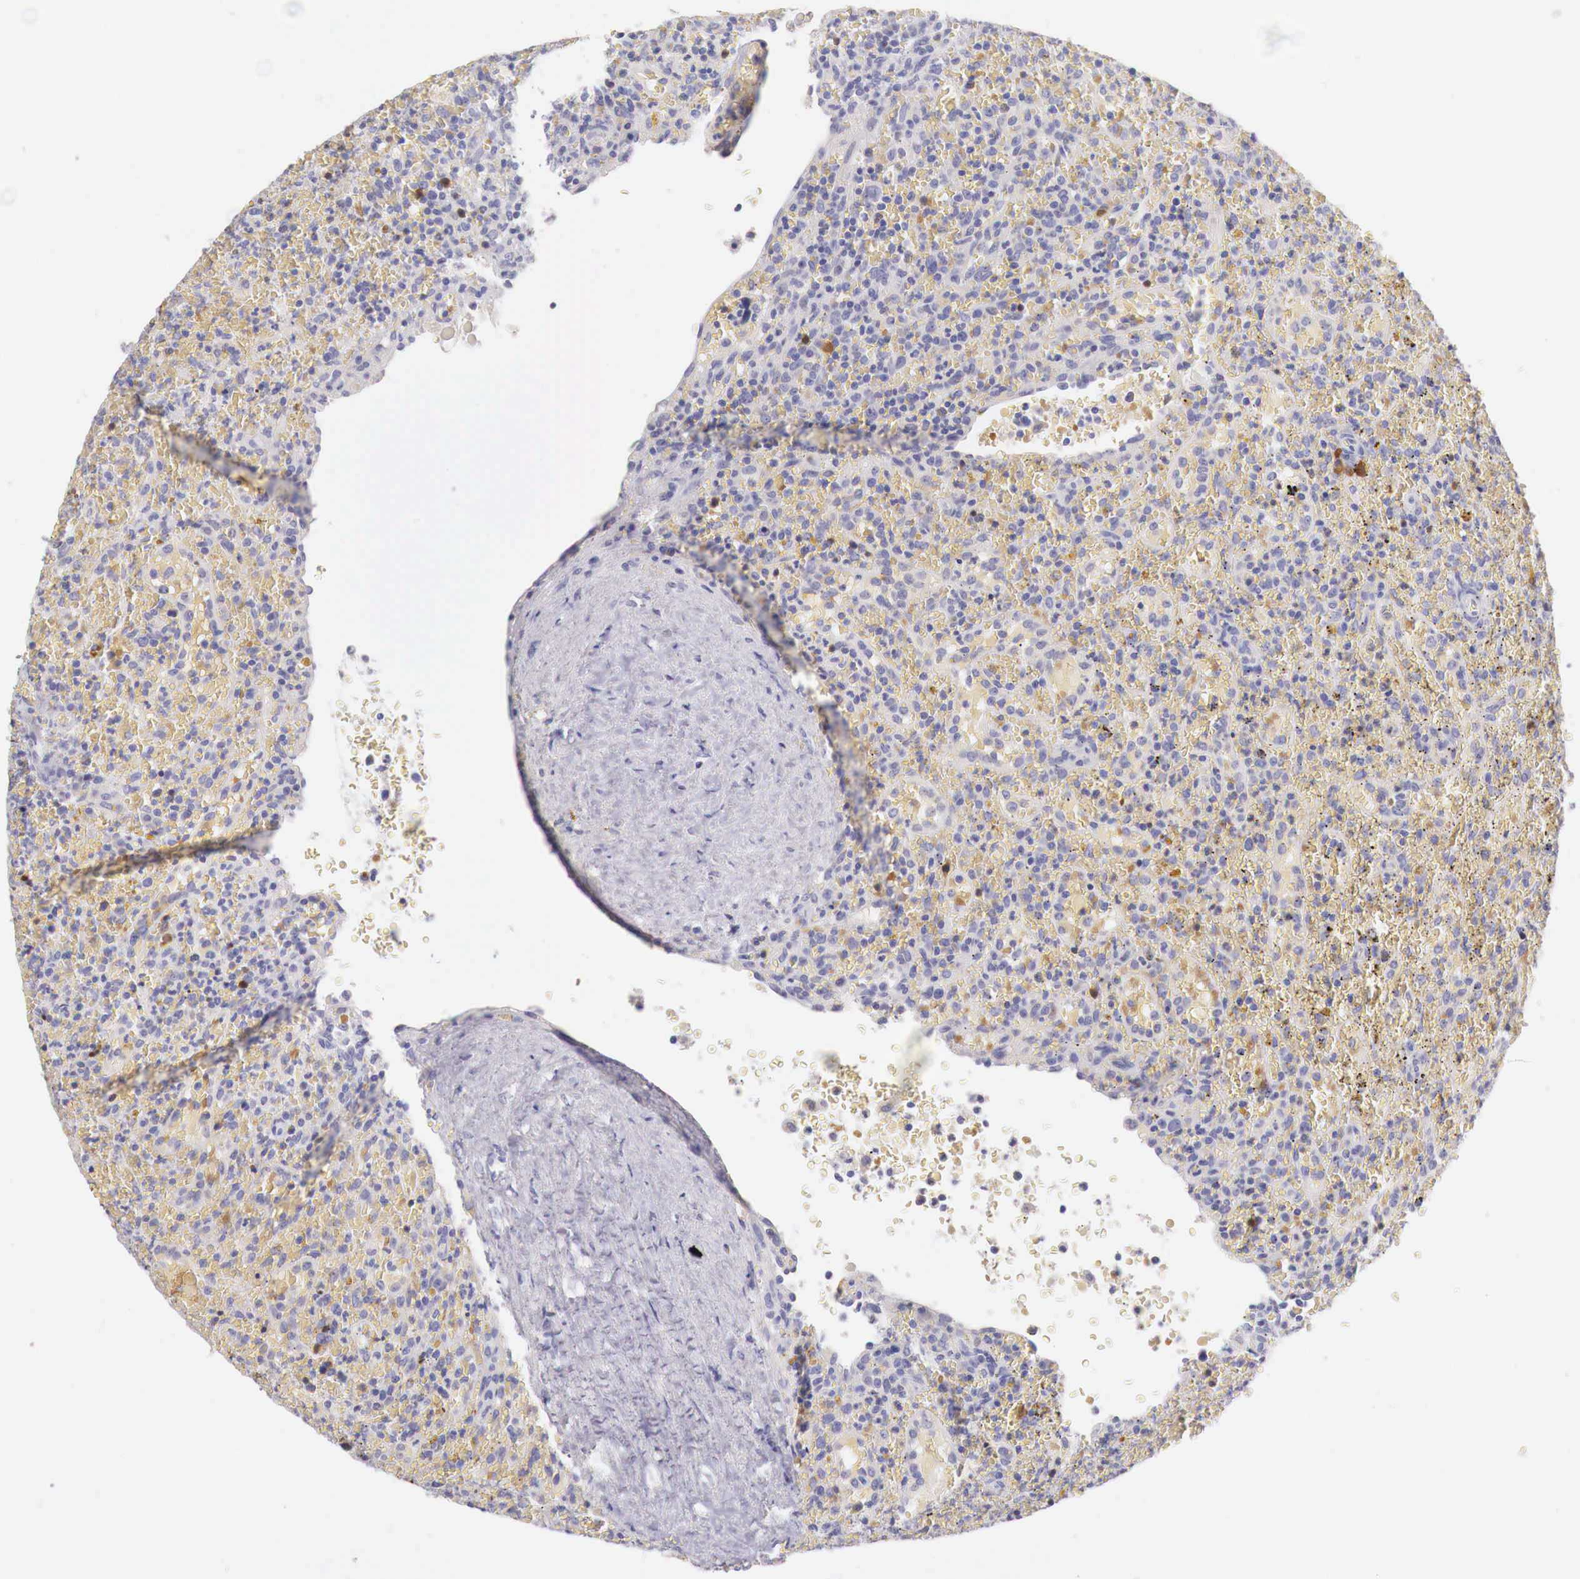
{"staining": {"intensity": "negative", "quantity": "none", "location": "none"}, "tissue": "lymphoma", "cell_type": "Tumor cells", "image_type": "cancer", "snomed": [{"axis": "morphology", "description": "Malignant lymphoma, non-Hodgkin's type, High grade"}, {"axis": "topography", "description": "Spleen"}, {"axis": "topography", "description": "Lymph node"}], "caption": "Histopathology image shows no protein expression in tumor cells of high-grade malignant lymphoma, non-Hodgkin's type tissue.", "gene": "ITIH6", "patient": {"sex": "female", "age": 70}}